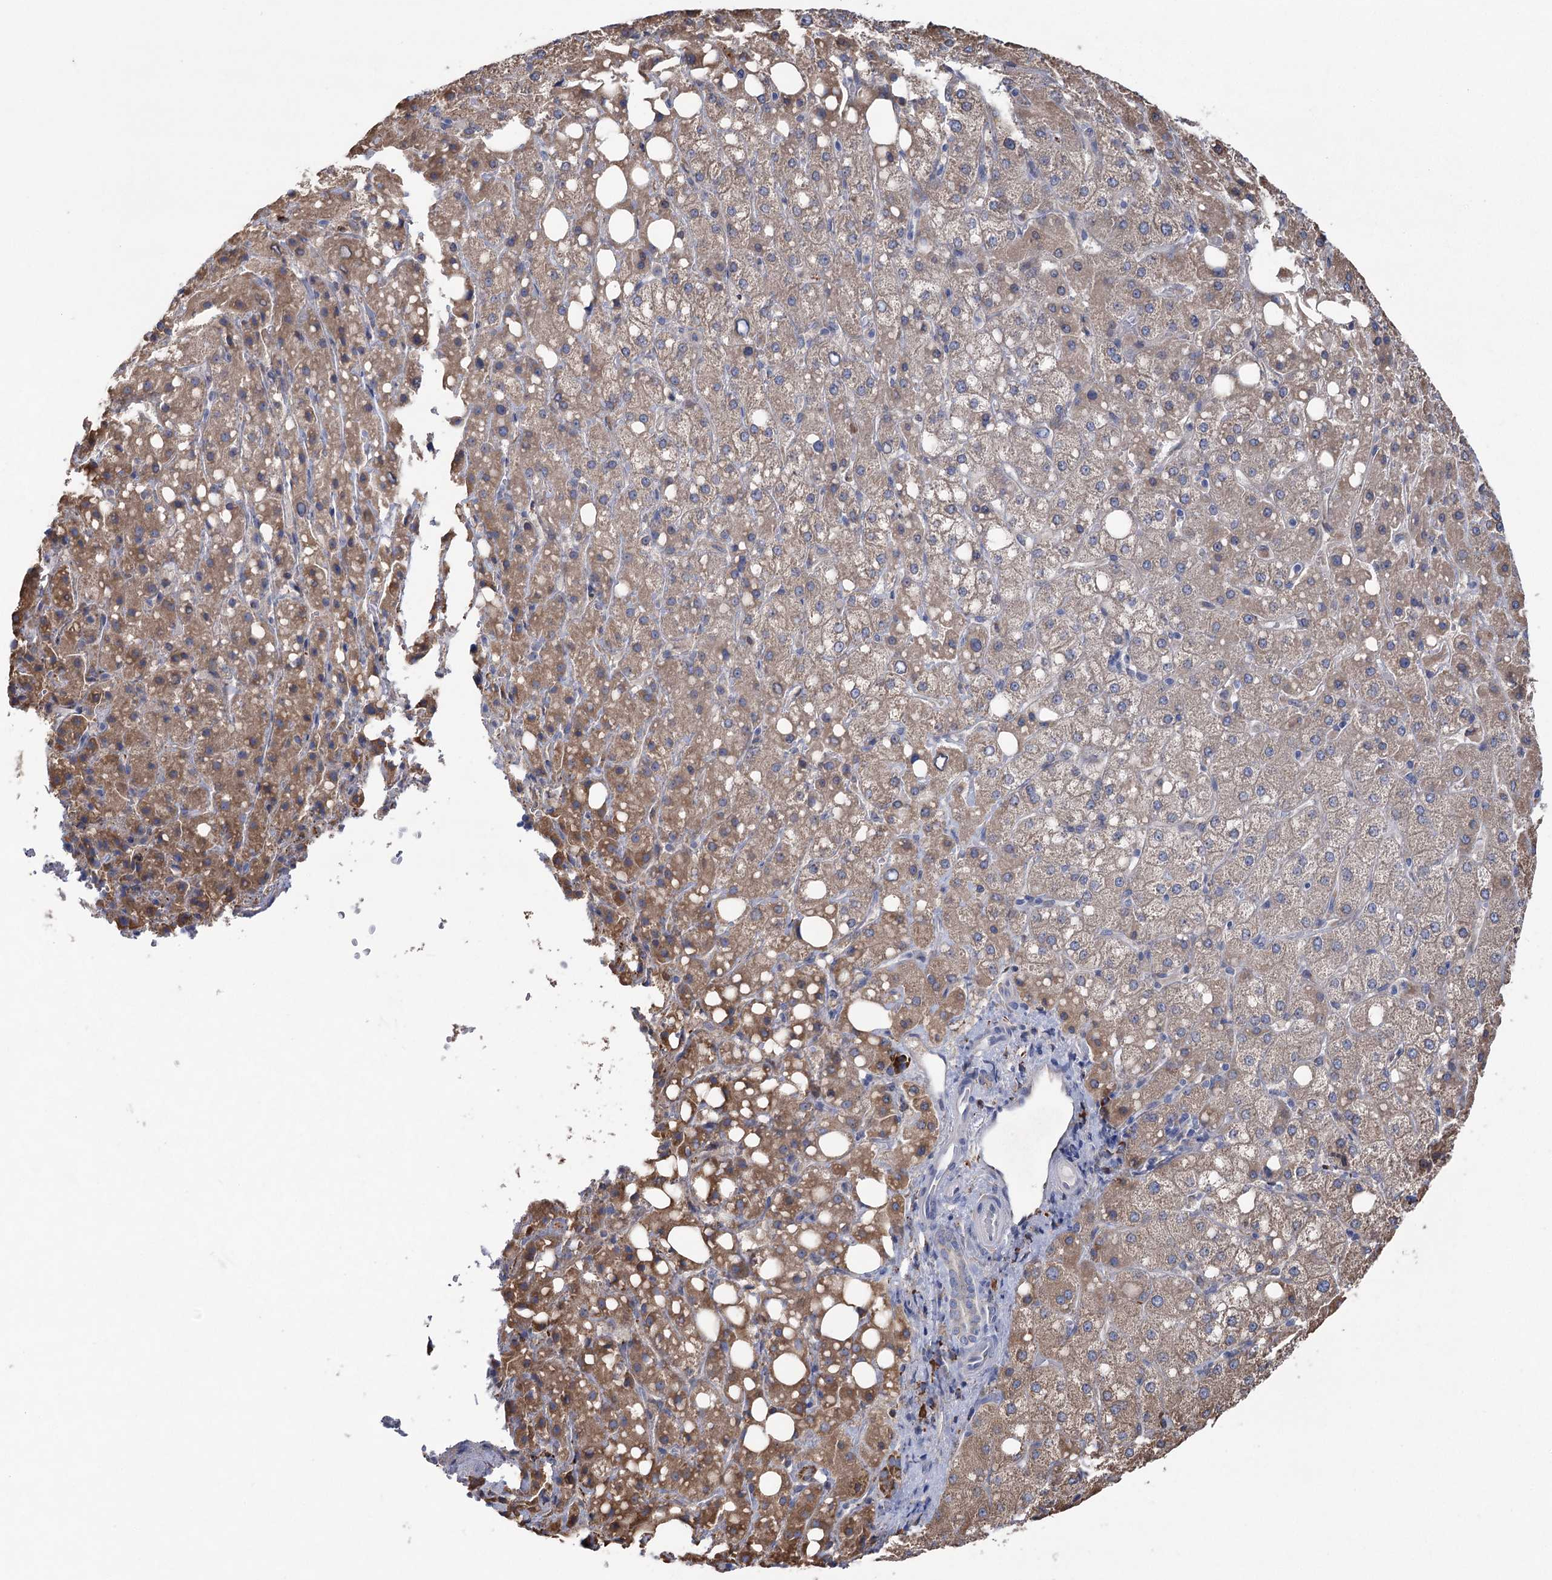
{"staining": {"intensity": "moderate", "quantity": ">75%", "location": "cytoplasmic/membranous"}, "tissue": "liver cancer", "cell_type": "Tumor cells", "image_type": "cancer", "snomed": [{"axis": "morphology", "description": "Carcinoma, Hepatocellular, NOS"}, {"axis": "topography", "description": "Liver"}], "caption": "Liver cancer (hepatocellular carcinoma) stained for a protein (brown) shows moderate cytoplasmic/membranous positive staining in about >75% of tumor cells.", "gene": "METTL24", "patient": {"sex": "male", "age": 80}}